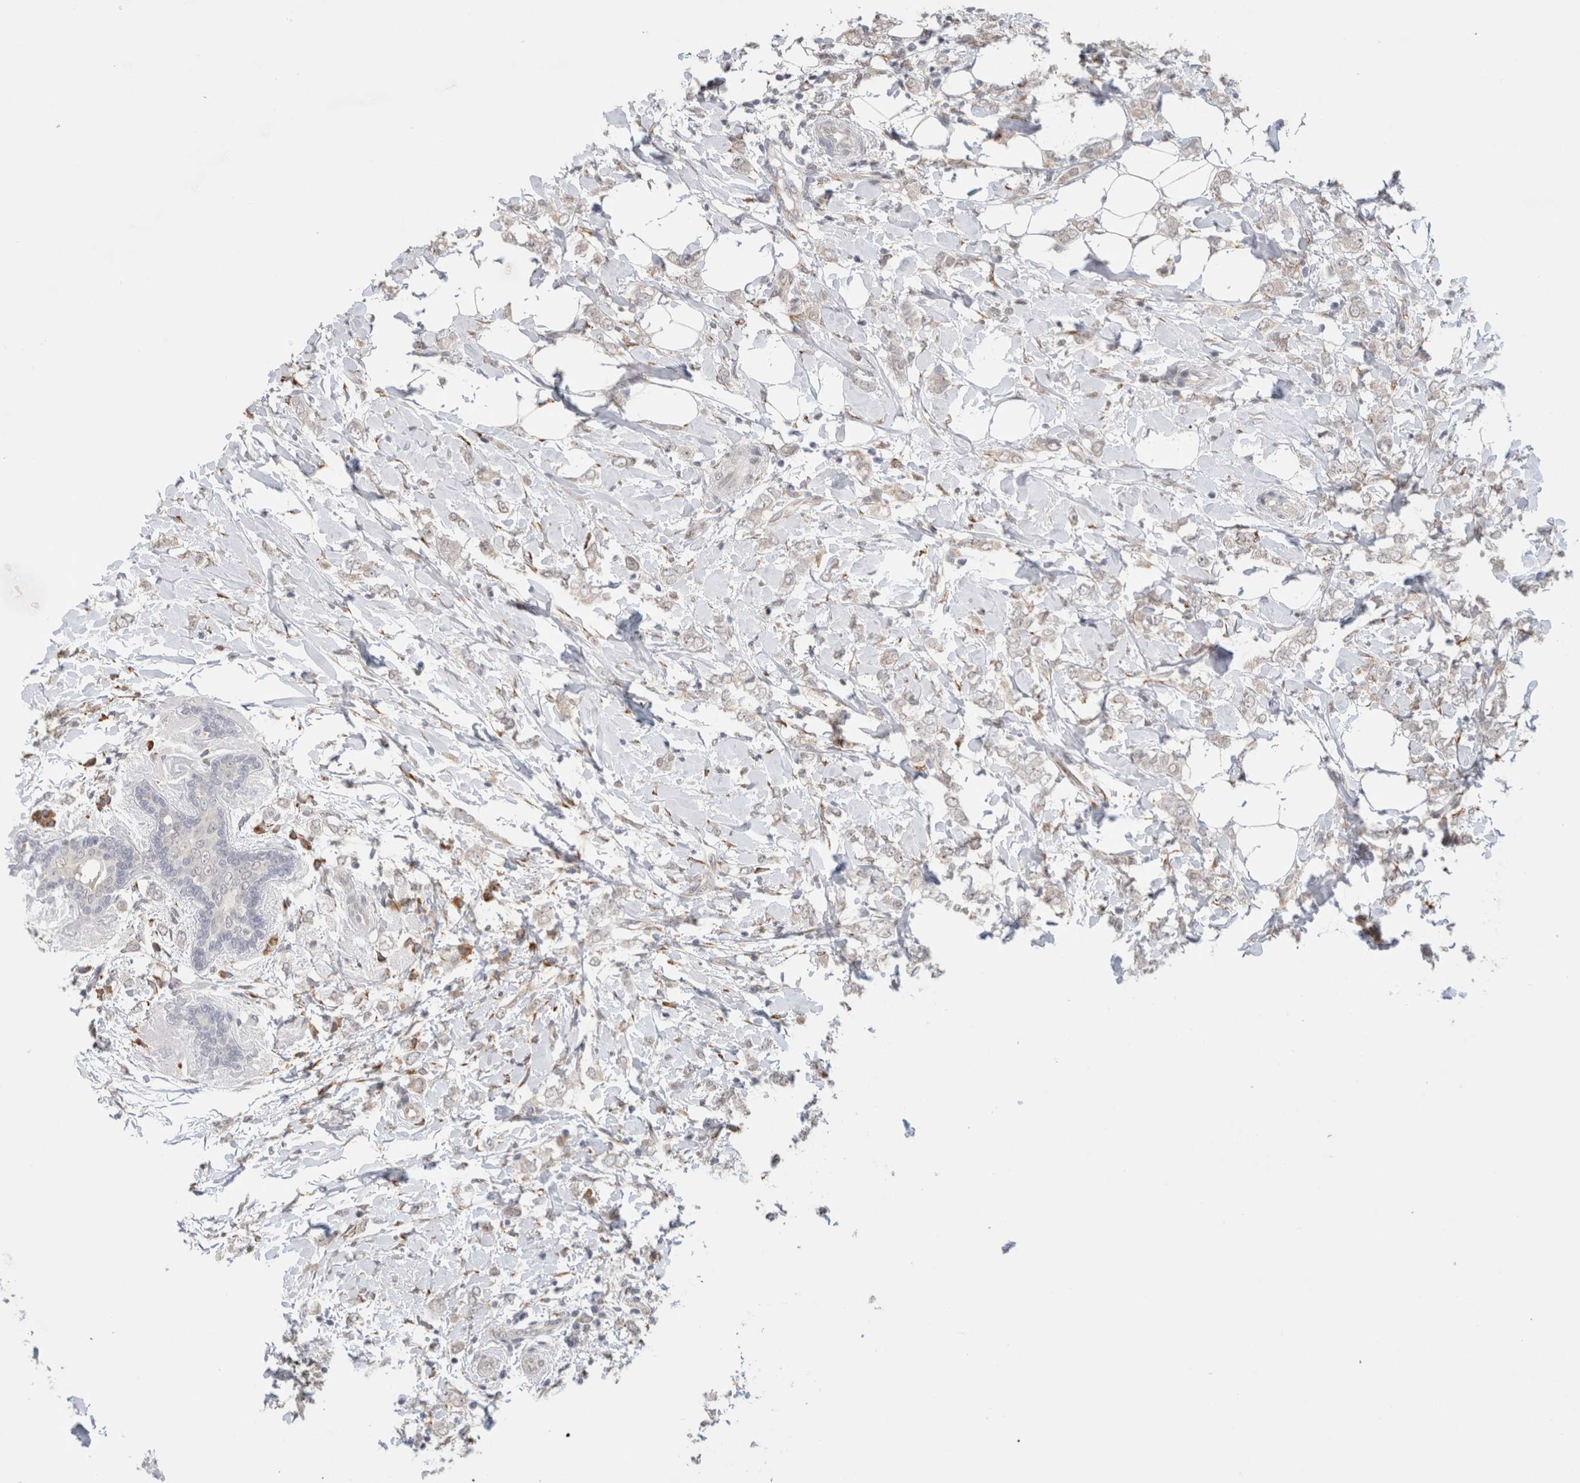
{"staining": {"intensity": "negative", "quantity": "none", "location": "none"}, "tissue": "breast cancer", "cell_type": "Tumor cells", "image_type": "cancer", "snomed": [{"axis": "morphology", "description": "Normal tissue, NOS"}, {"axis": "morphology", "description": "Lobular carcinoma"}, {"axis": "topography", "description": "Breast"}], "caption": "Immunohistochemical staining of human breast lobular carcinoma displays no significant expression in tumor cells.", "gene": "HDLBP", "patient": {"sex": "female", "age": 47}}